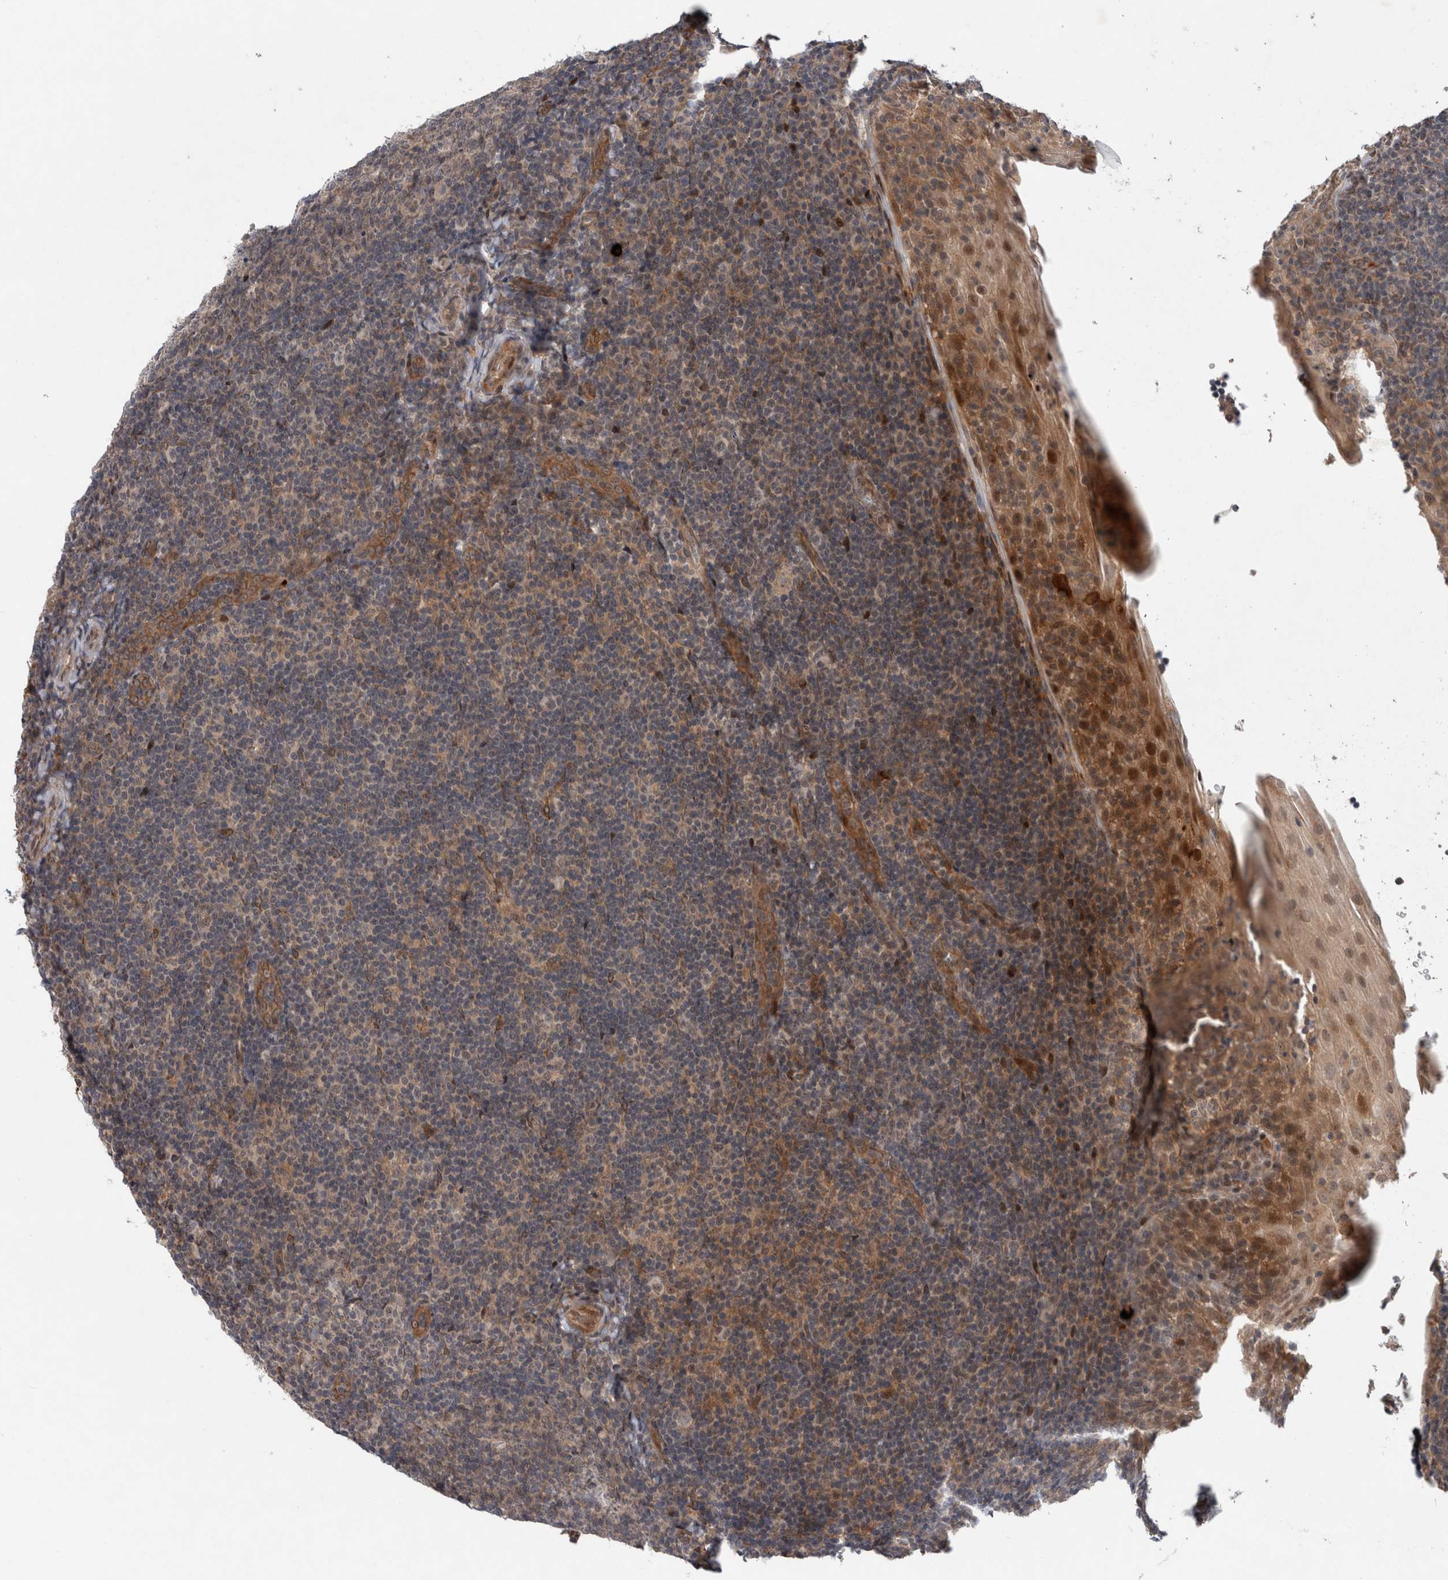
{"staining": {"intensity": "weak", "quantity": "25%-75%", "location": "cytoplasmic/membranous"}, "tissue": "tonsil", "cell_type": "Non-germinal center cells", "image_type": "normal", "snomed": [{"axis": "morphology", "description": "Normal tissue, NOS"}, {"axis": "topography", "description": "Tonsil"}], "caption": "Protein analysis of normal tonsil displays weak cytoplasmic/membranous expression in about 25%-75% of non-germinal center cells.", "gene": "GIMAP6", "patient": {"sex": "male", "age": 37}}